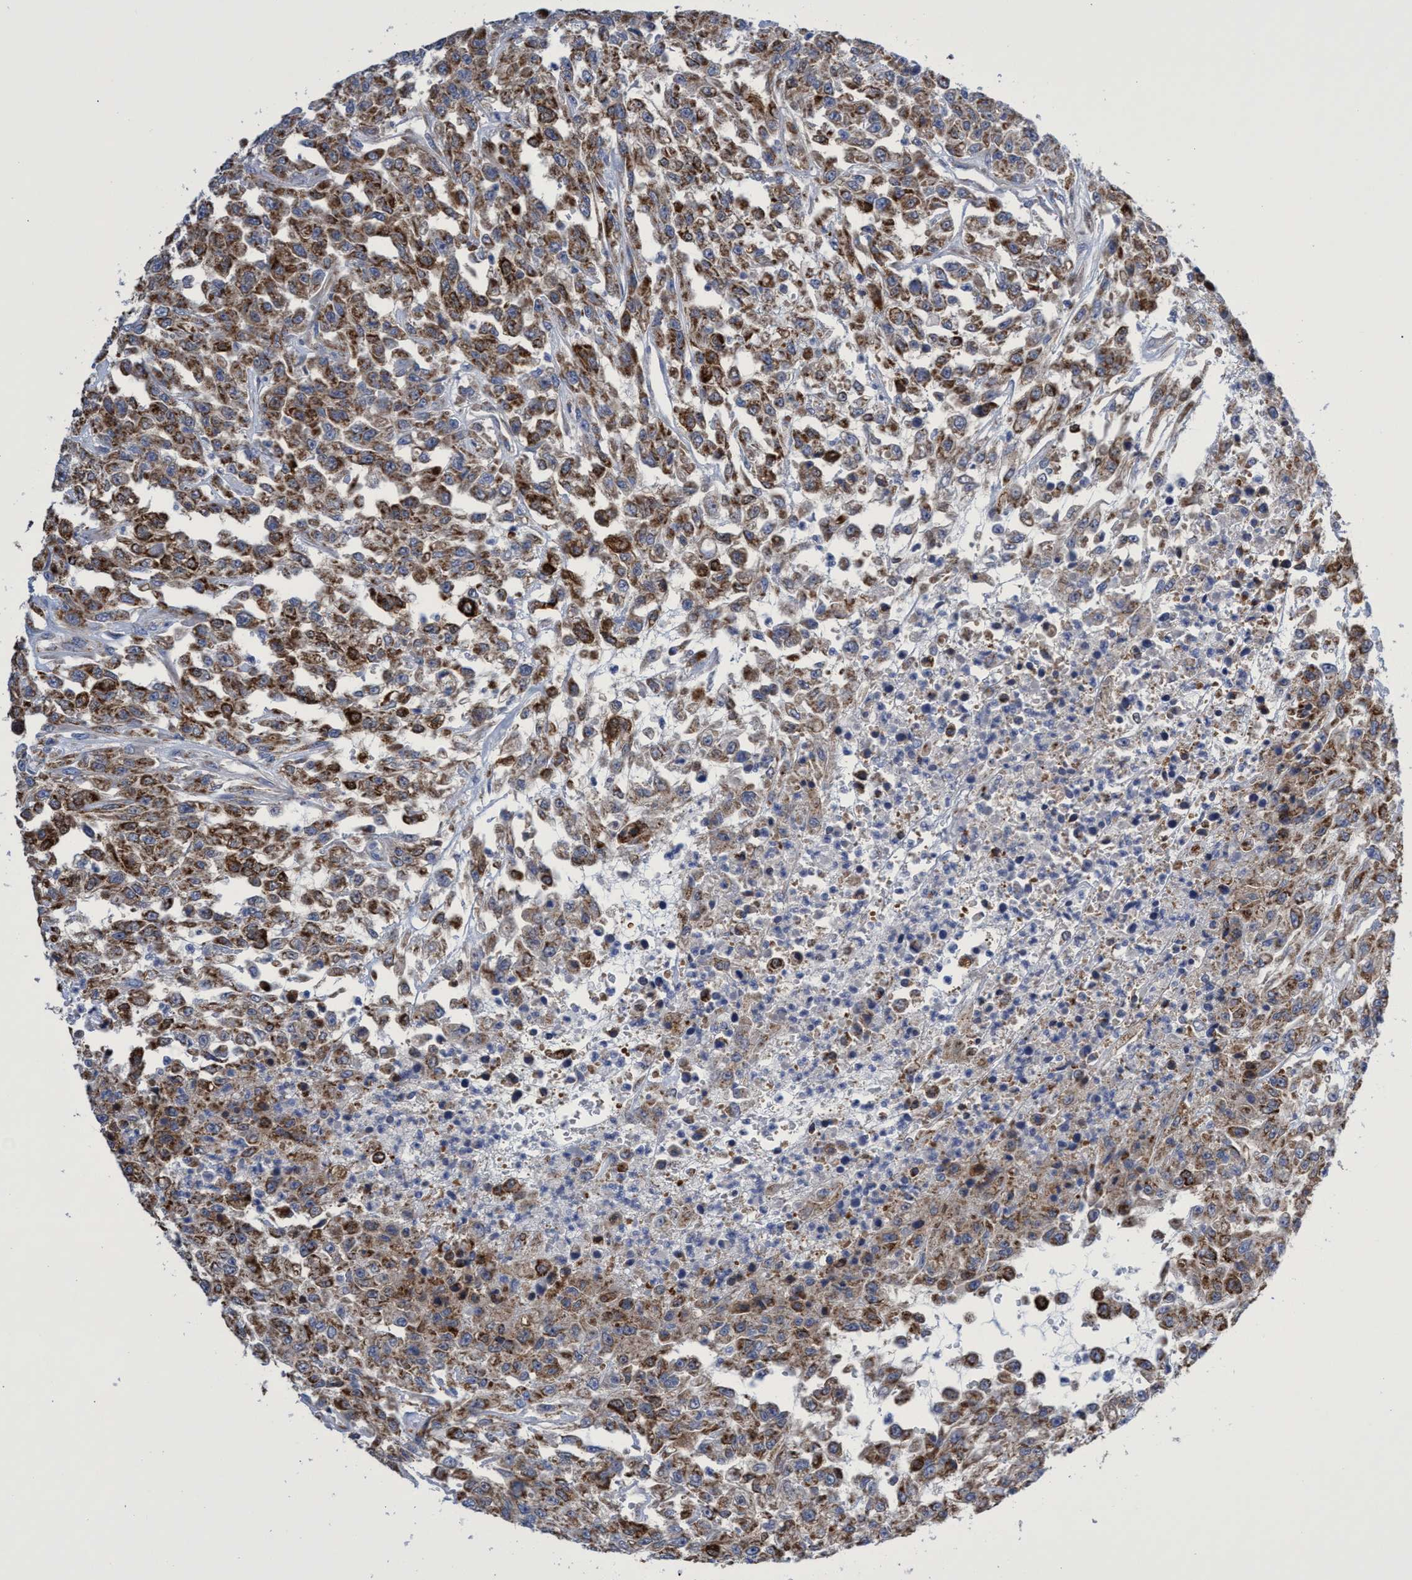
{"staining": {"intensity": "strong", "quantity": ">75%", "location": "cytoplasmic/membranous"}, "tissue": "urothelial cancer", "cell_type": "Tumor cells", "image_type": "cancer", "snomed": [{"axis": "morphology", "description": "Urothelial carcinoma, High grade"}, {"axis": "topography", "description": "Urinary bladder"}], "caption": "IHC histopathology image of neoplastic tissue: human urothelial cancer stained using IHC reveals high levels of strong protein expression localized specifically in the cytoplasmic/membranous of tumor cells, appearing as a cytoplasmic/membranous brown color.", "gene": "CRYZ", "patient": {"sex": "male", "age": 46}}